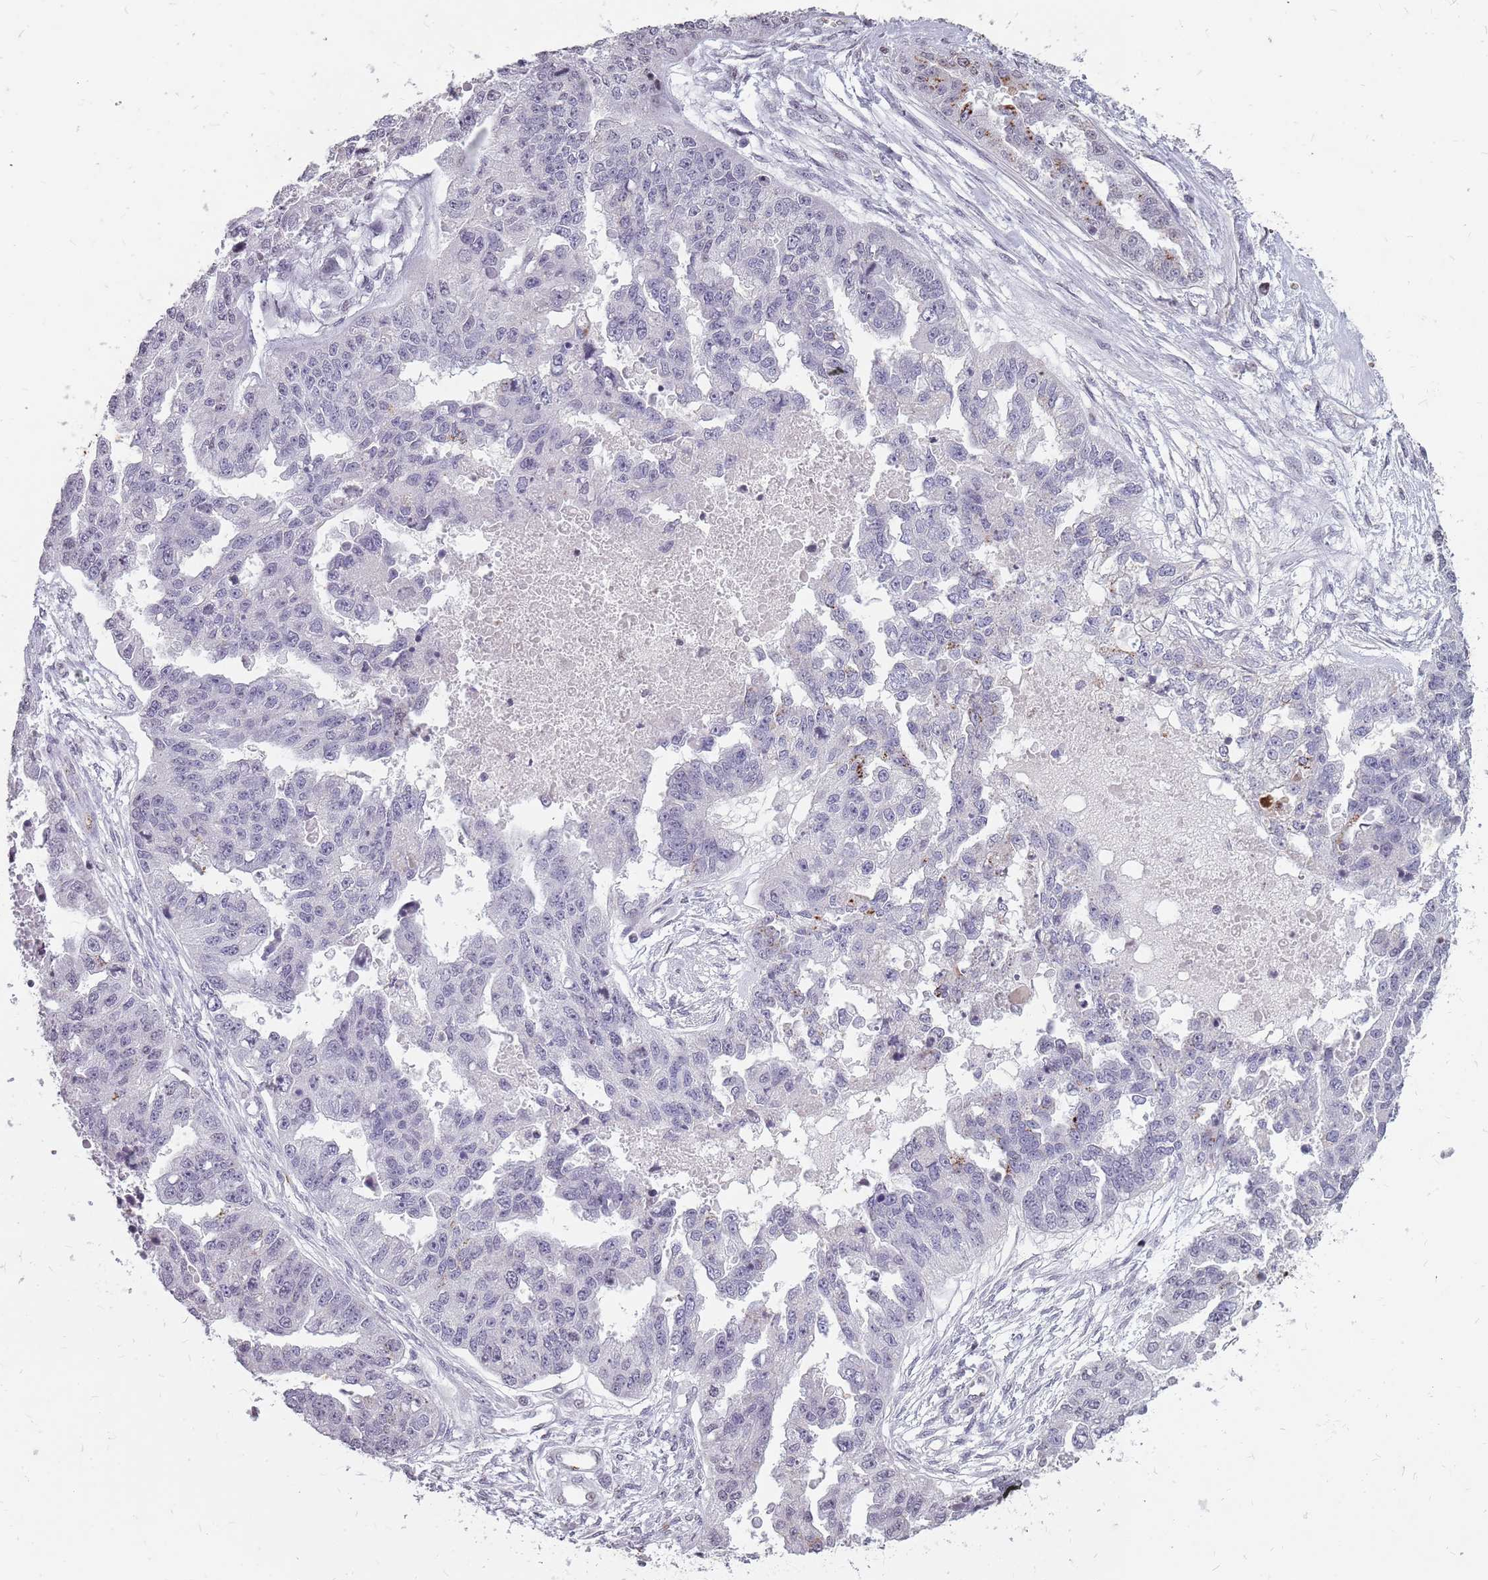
{"staining": {"intensity": "strong", "quantity": "<25%", "location": "cytoplasmic/membranous"}, "tissue": "ovarian cancer", "cell_type": "Tumor cells", "image_type": "cancer", "snomed": [{"axis": "morphology", "description": "Cystadenocarcinoma, serous, NOS"}, {"axis": "topography", "description": "Ovary"}], "caption": "Serous cystadenocarcinoma (ovarian) was stained to show a protein in brown. There is medium levels of strong cytoplasmic/membranous positivity in approximately <25% of tumor cells. Using DAB (3,3'-diaminobenzidine) (brown) and hematoxylin (blue) stains, captured at high magnification using brightfield microscopy.", "gene": "NEK6", "patient": {"sex": "female", "age": 58}}